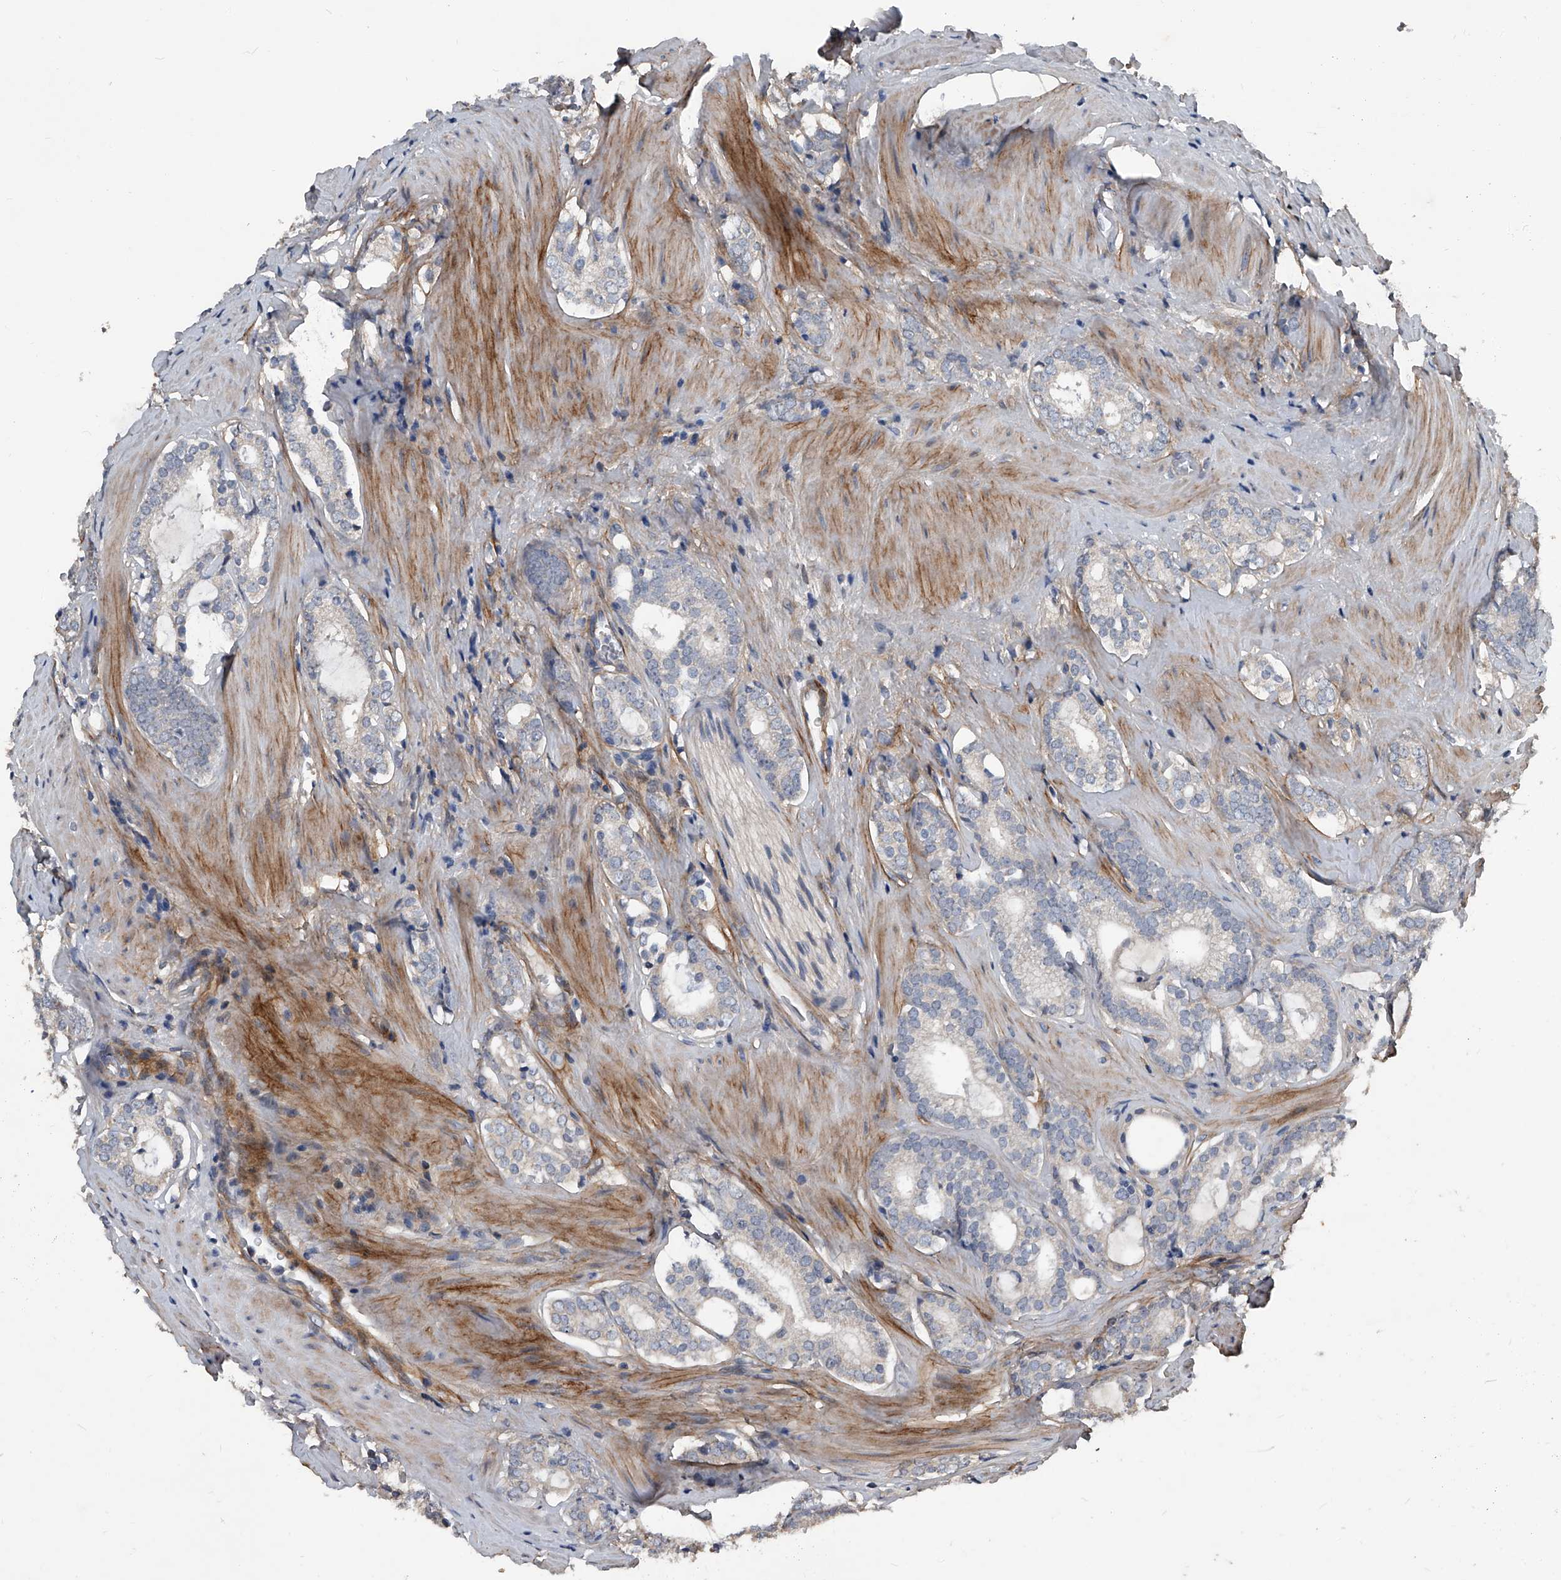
{"staining": {"intensity": "negative", "quantity": "none", "location": "none"}, "tissue": "prostate cancer", "cell_type": "Tumor cells", "image_type": "cancer", "snomed": [{"axis": "morphology", "description": "Adenocarcinoma, High grade"}, {"axis": "topography", "description": "Prostate"}], "caption": "This image is of adenocarcinoma (high-grade) (prostate) stained with immunohistochemistry (IHC) to label a protein in brown with the nuclei are counter-stained blue. There is no positivity in tumor cells. The staining is performed using DAB (3,3'-diaminobenzidine) brown chromogen with nuclei counter-stained in using hematoxylin.", "gene": "PHACTR1", "patient": {"sex": "male", "age": 63}}